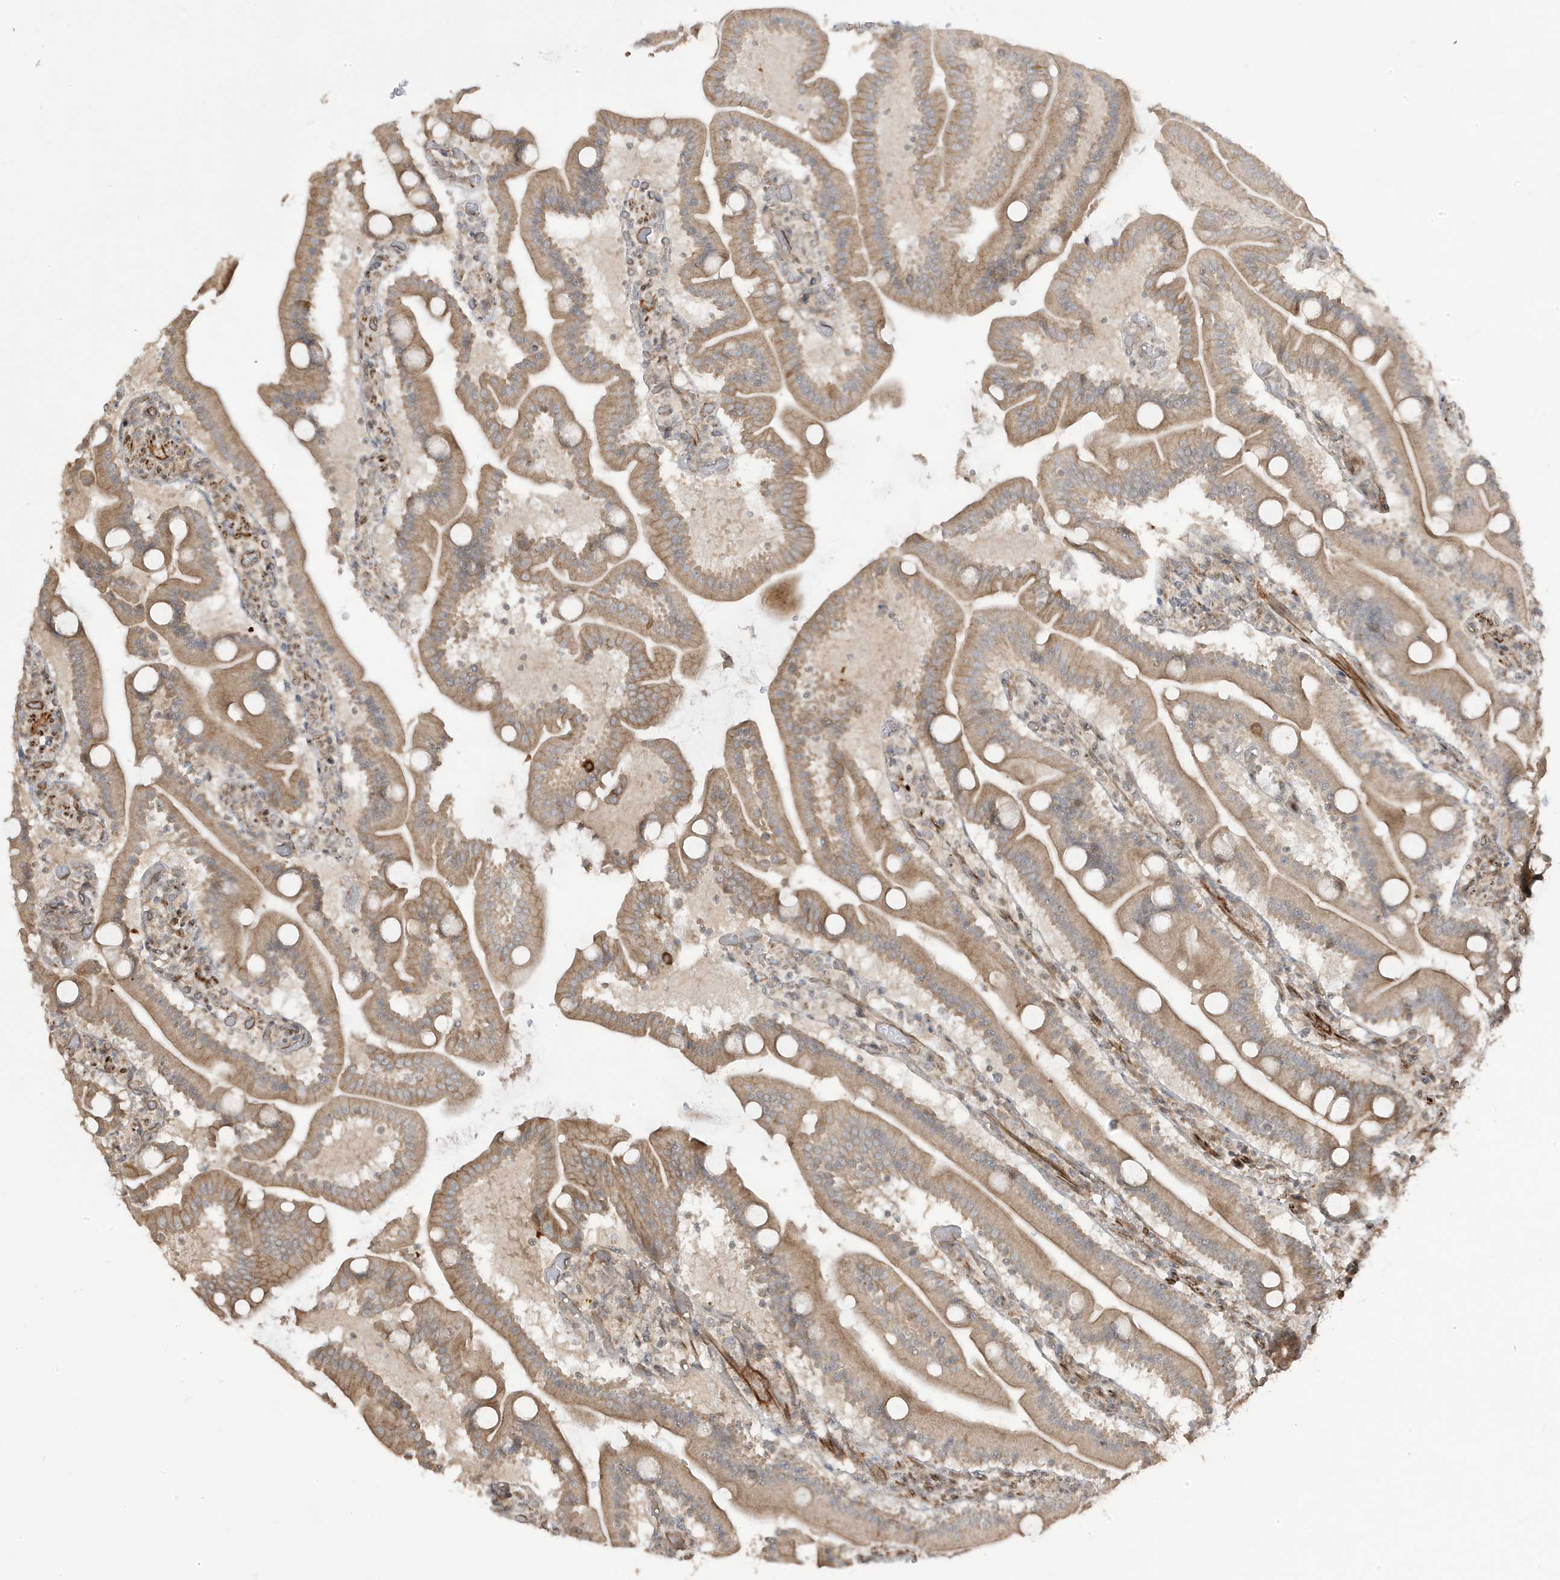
{"staining": {"intensity": "moderate", "quantity": ">75%", "location": "cytoplasmic/membranous"}, "tissue": "duodenum", "cell_type": "Glandular cells", "image_type": "normal", "snomed": [{"axis": "morphology", "description": "Normal tissue, NOS"}, {"axis": "topography", "description": "Duodenum"}], "caption": "Normal duodenum was stained to show a protein in brown. There is medium levels of moderate cytoplasmic/membranous positivity in about >75% of glandular cells. (IHC, brightfield microscopy, high magnification).", "gene": "DNAJC12", "patient": {"sex": "male", "age": 55}}